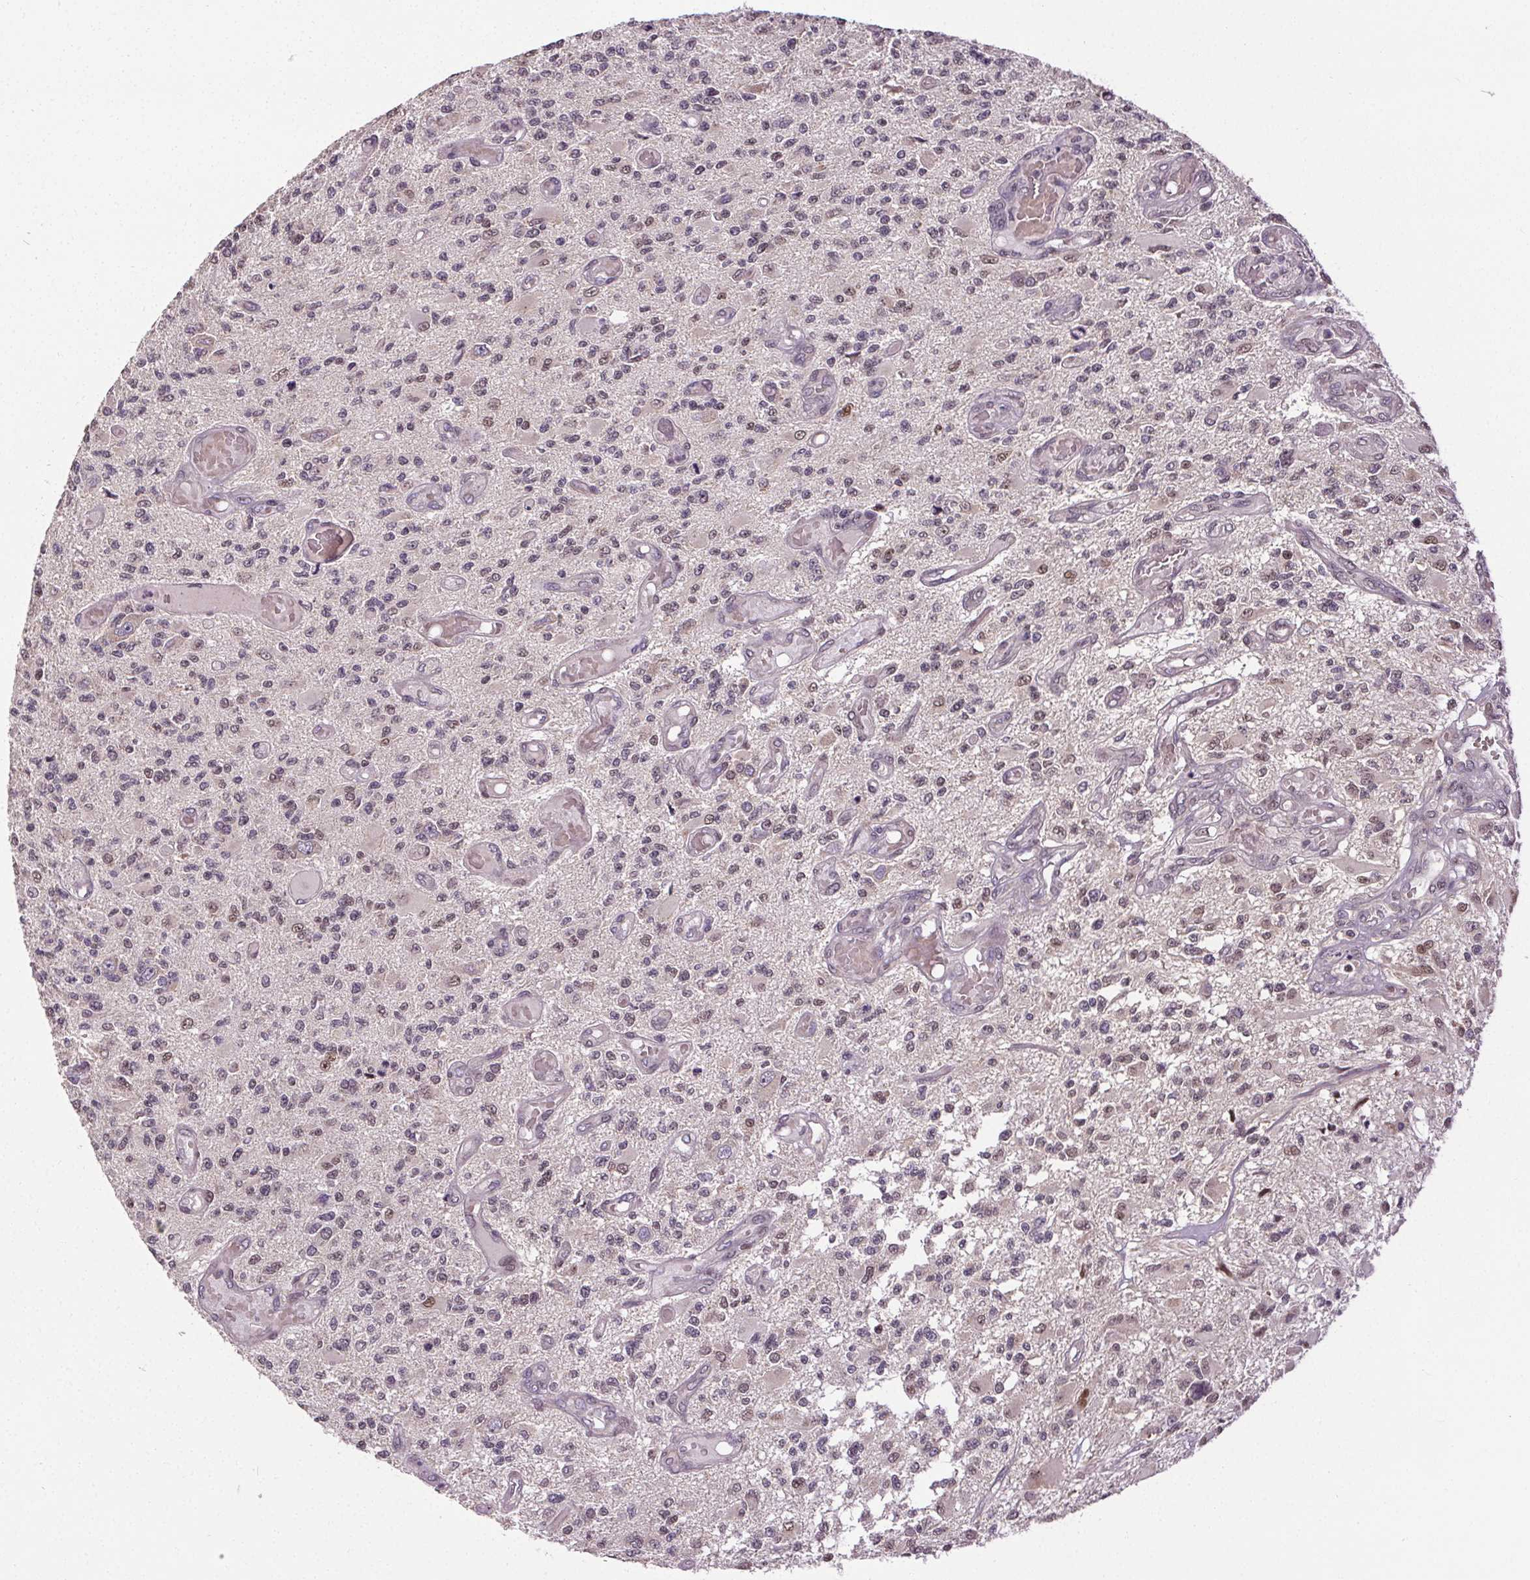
{"staining": {"intensity": "weak", "quantity": "<25%", "location": "nuclear"}, "tissue": "glioma", "cell_type": "Tumor cells", "image_type": "cancer", "snomed": [{"axis": "morphology", "description": "Glioma, malignant, High grade"}, {"axis": "topography", "description": "Brain"}], "caption": "Image shows no protein positivity in tumor cells of glioma tissue.", "gene": "KIAA0232", "patient": {"sex": "female", "age": 63}}